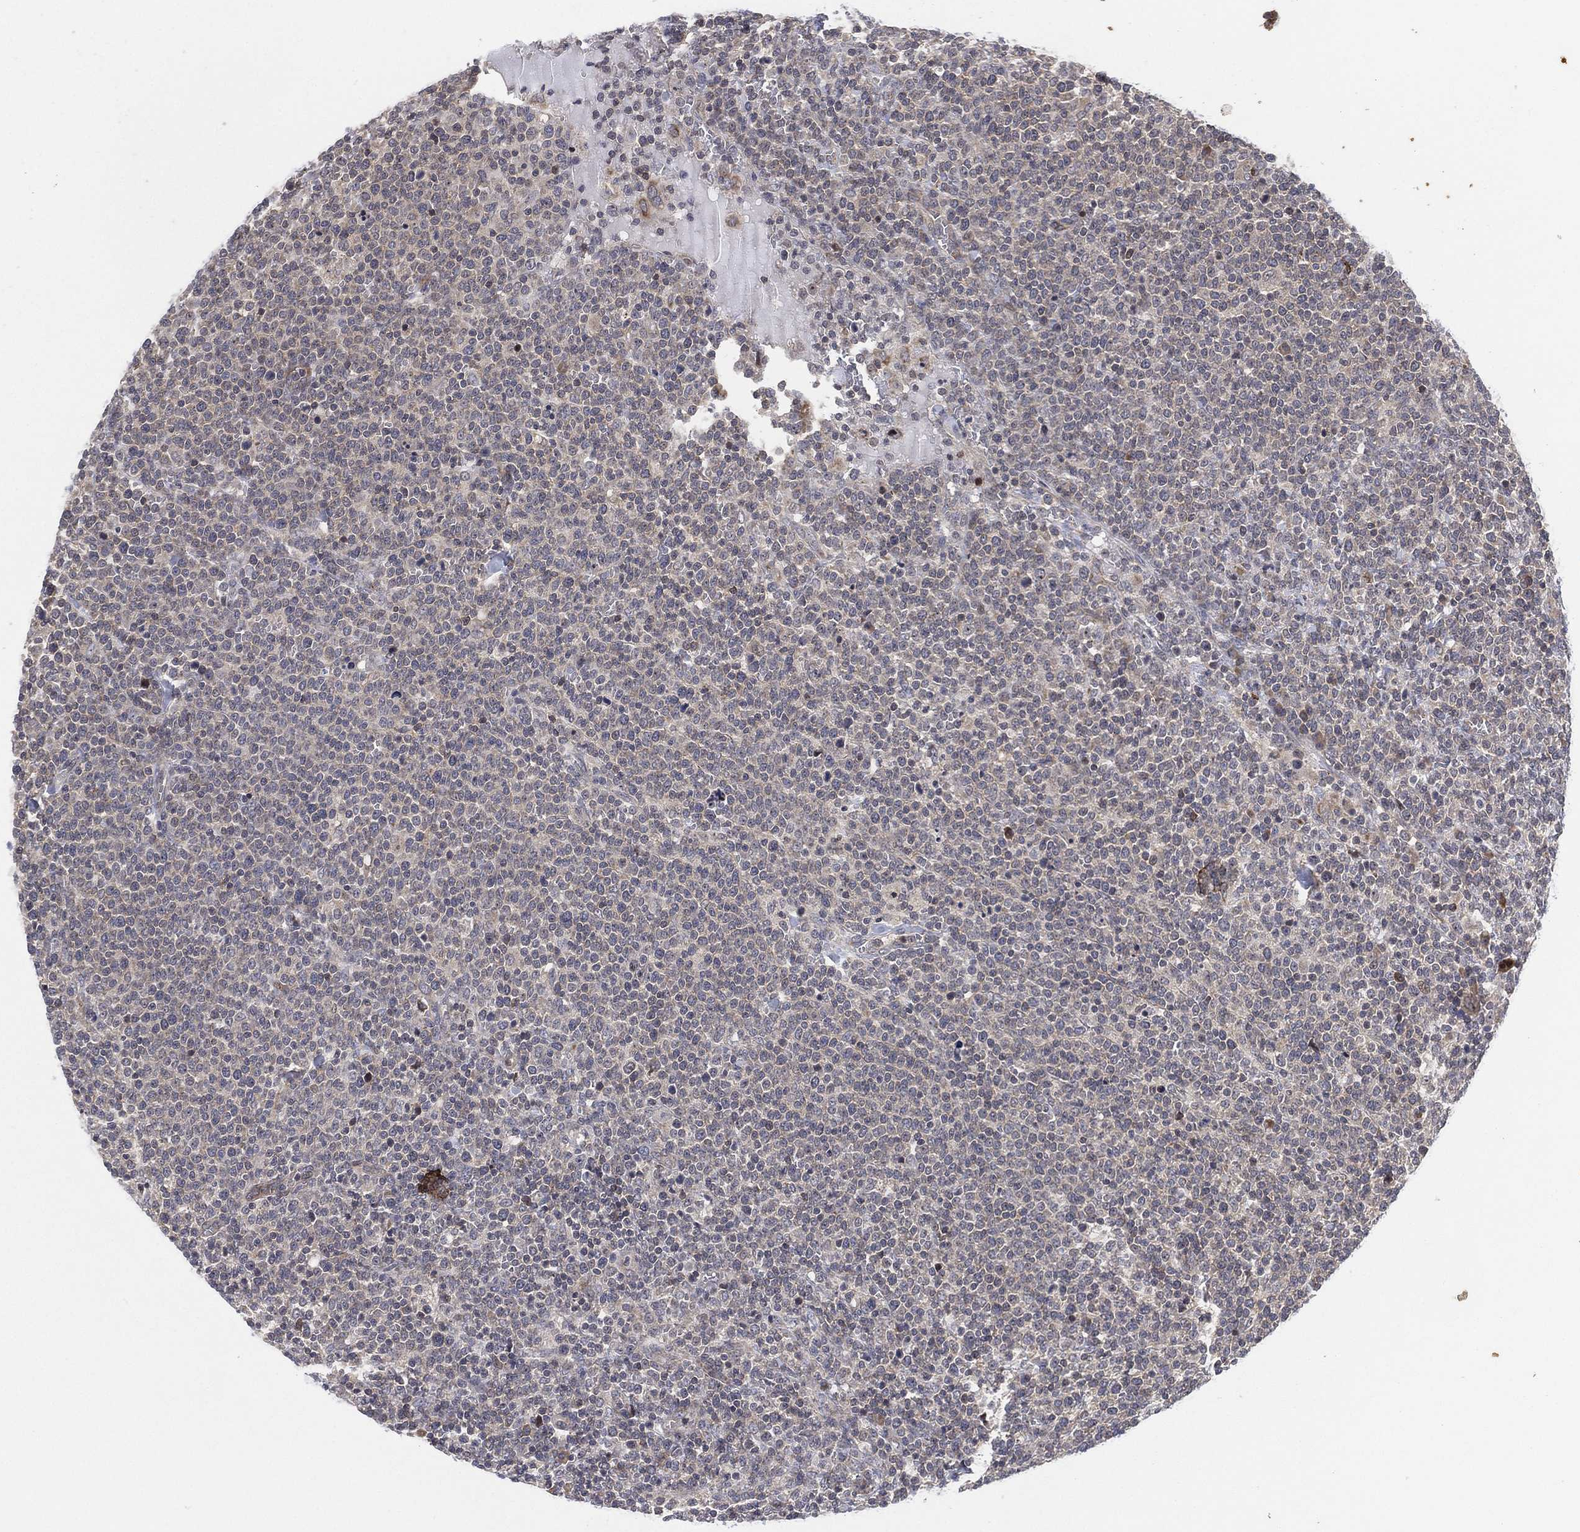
{"staining": {"intensity": "negative", "quantity": "none", "location": "none"}, "tissue": "lymphoma", "cell_type": "Tumor cells", "image_type": "cancer", "snomed": [{"axis": "morphology", "description": "Malignant lymphoma, non-Hodgkin's type, High grade"}, {"axis": "topography", "description": "Lymph node"}], "caption": "The histopathology image demonstrates no significant staining in tumor cells of lymphoma.", "gene": "TMCO1", "patient": {"sex": "male", "age": 61}}